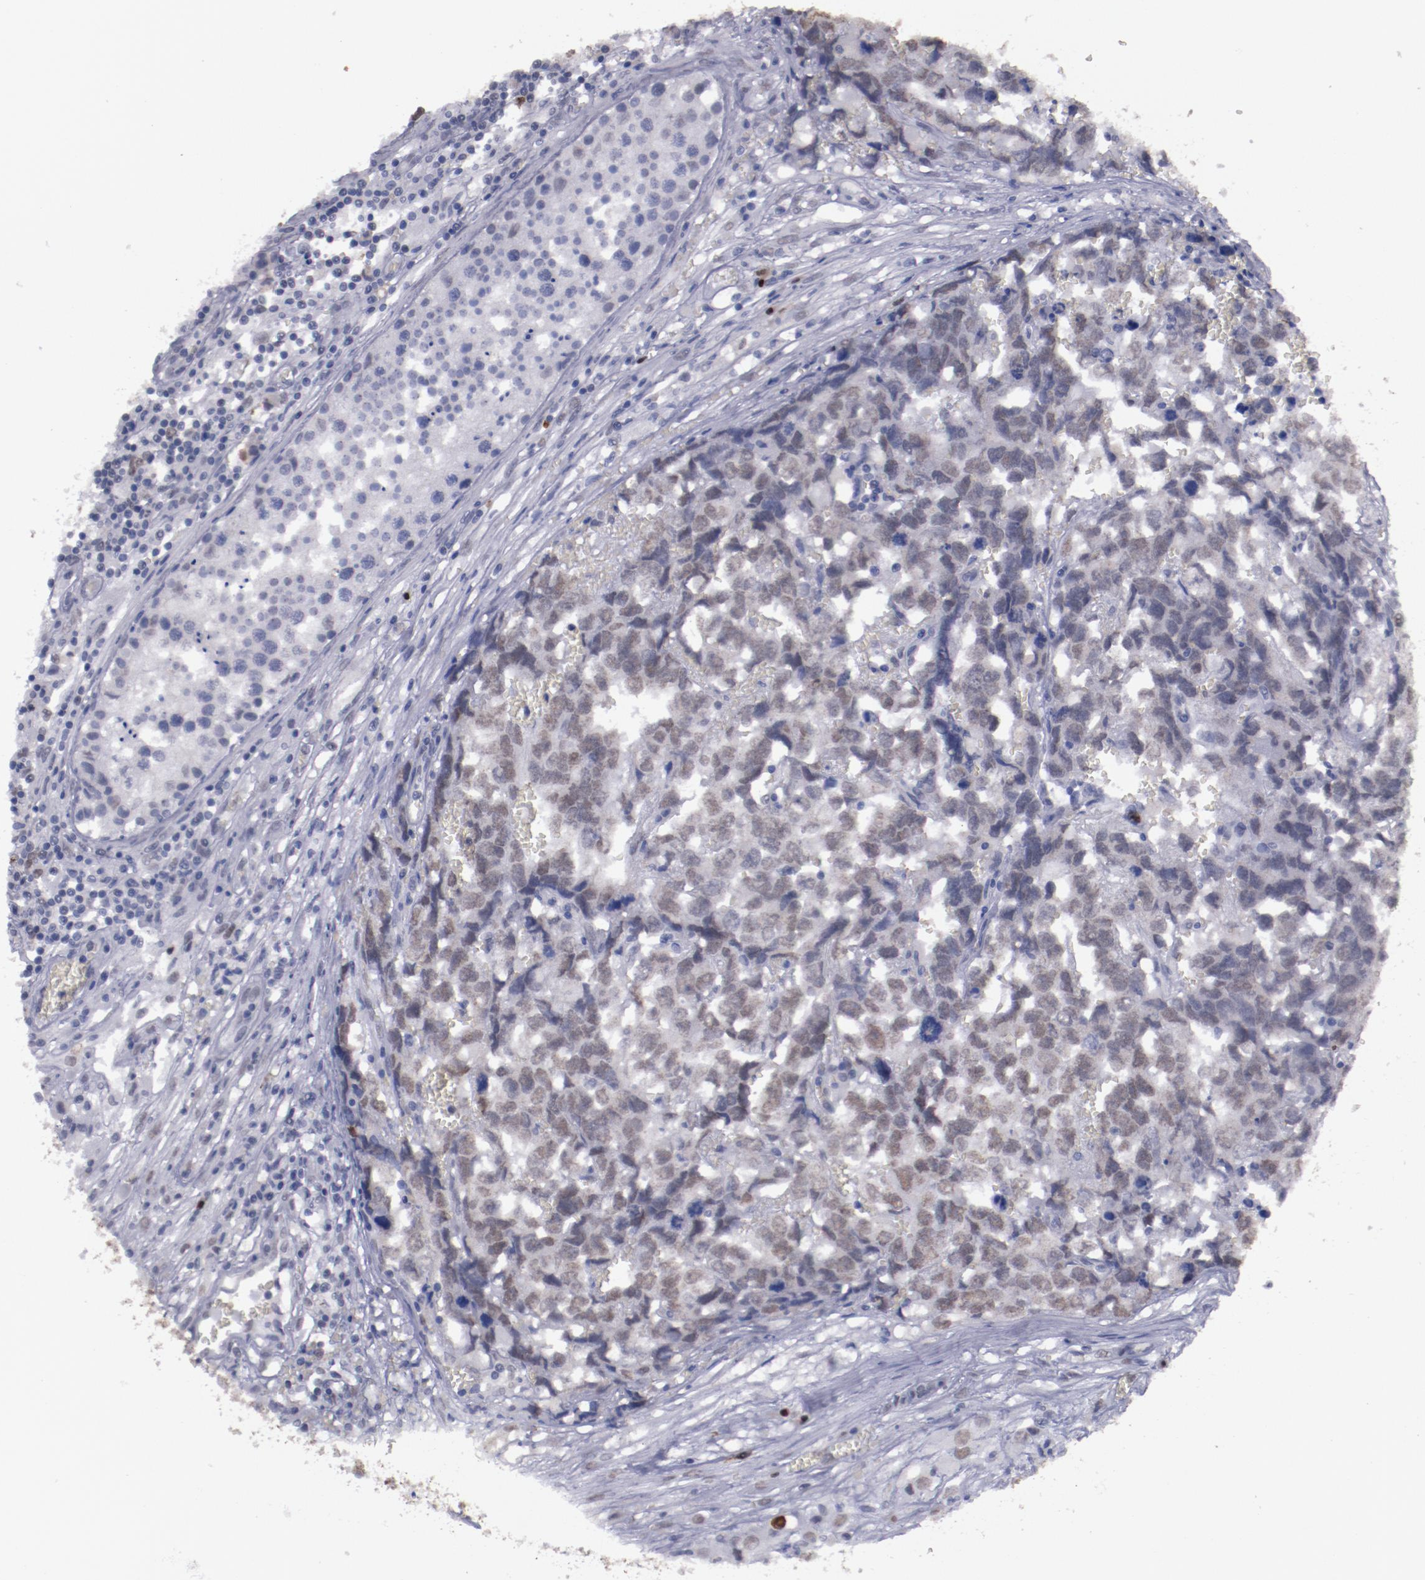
{"staining": {"intensity": "weak", "quantity": "25%-75%", "location": "nuclear"}, "tissue": "testis cancer", "cell_type": "Tumor cells", "image_type": "cancer", "snomed": [{"axis": "morphology", "description": "Carcinoma, Embryonal, NOS"}, {"axis": "topography", "description": "Testis"}], "caption": "This histopathology image demonstrates embryonal carcinoma (testis) stained with immunohistochemistry (IHC) to label a protein in brown. The nuclear of tumor cells show weak positivity for the protein. Nuclei are counter-stained blue.", "gene": "IRF4", "patient": {"sex": "male", "age": 31}}